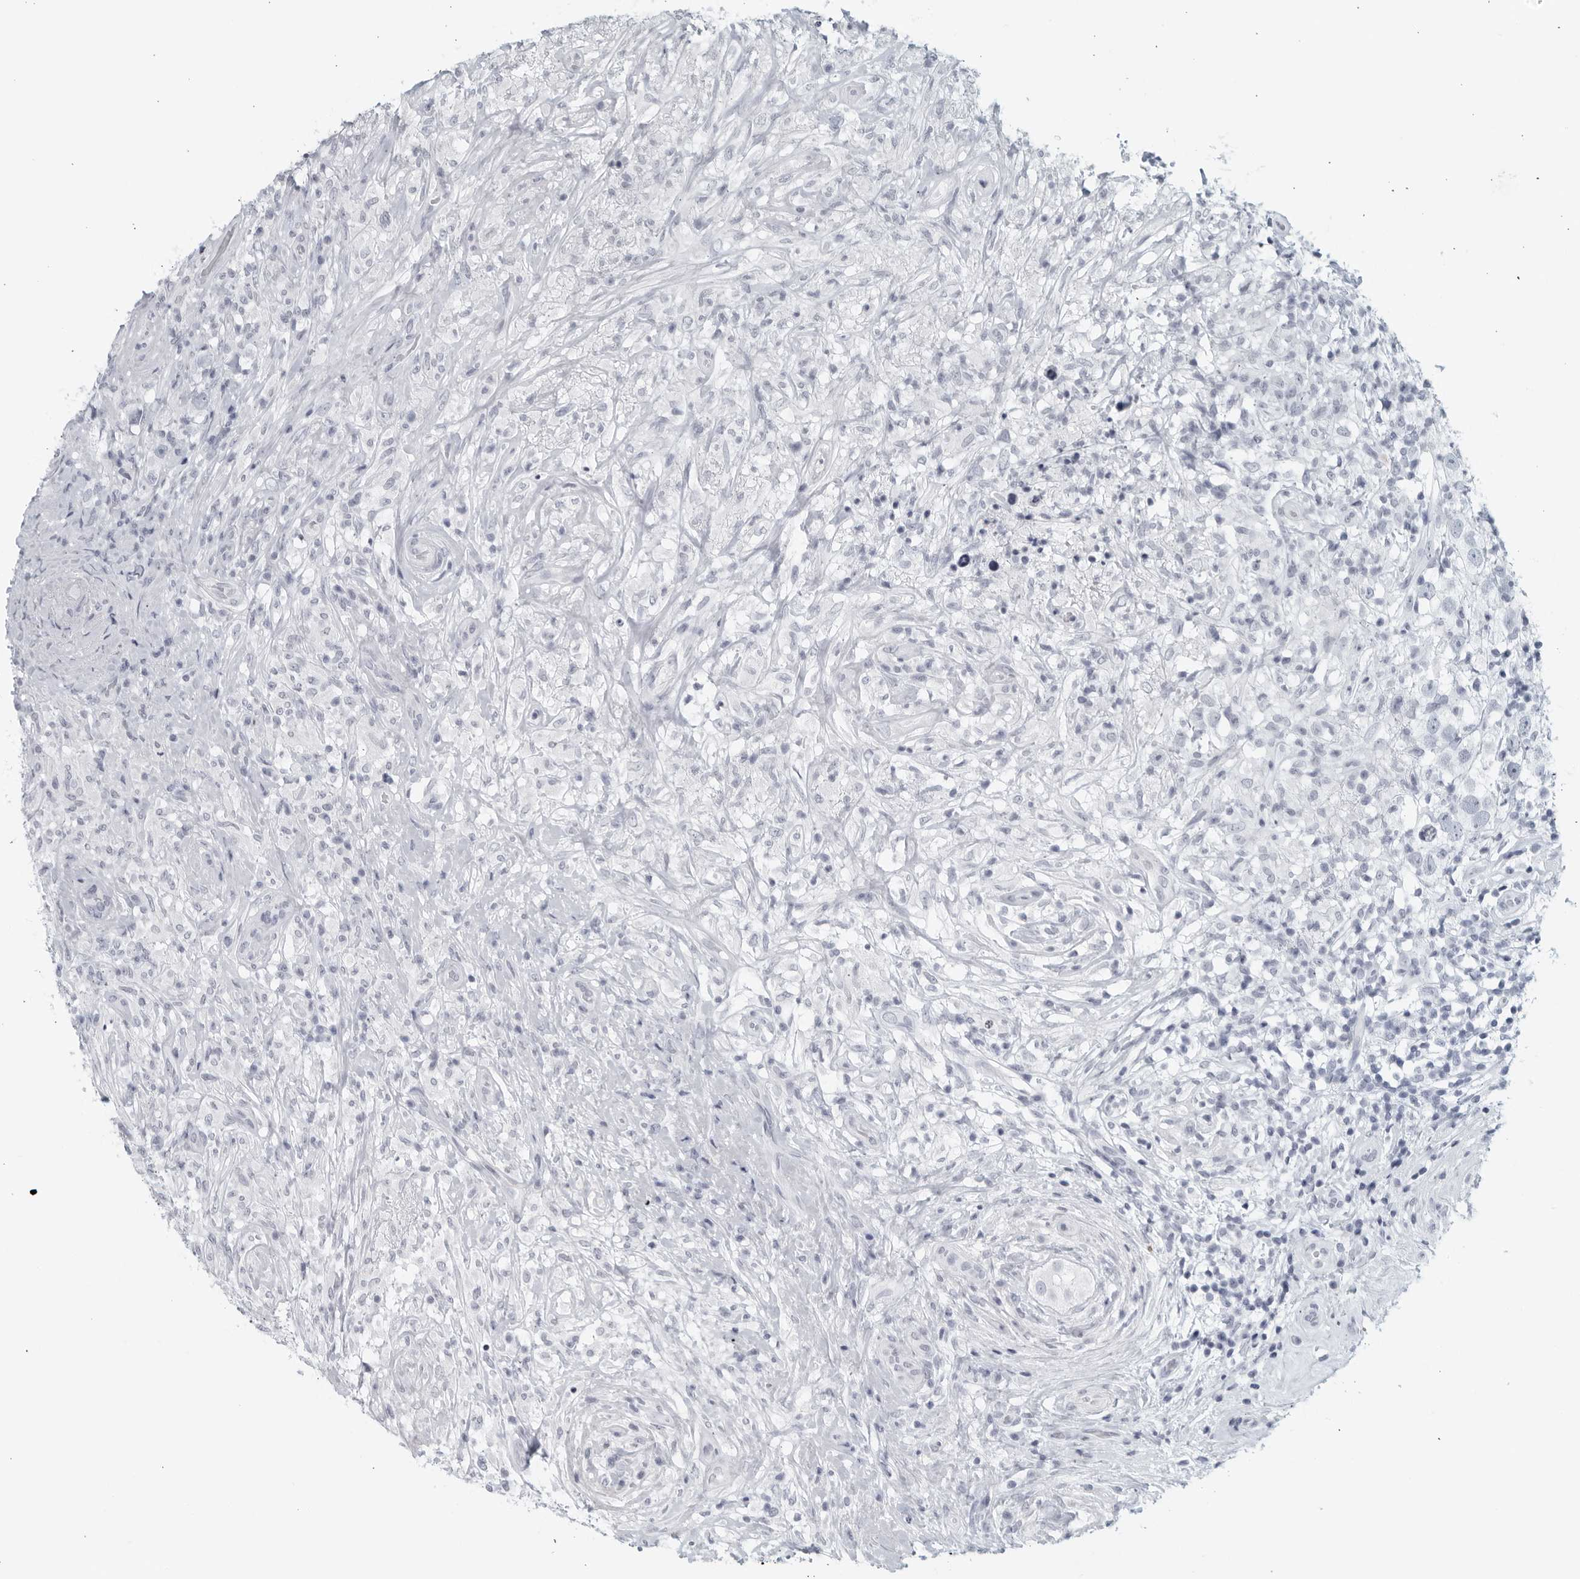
{"staining": {"intensity": "negative", "quantity": "none", "location": "none"}, "tissue": "testis cancer", "cell_type": "Tumor cells", "image_type": "cancer", "snomed": [{"axis": "morphology", "description": "Seminoma, NOS"}, {"axis": "topography", "description": "Testis"}], "caption": "Immunohistochemical staining of human testis cancer (seminoma) demonstrates no significant expression in tumor cells.", "gene": "KLK7", "patient": {"sex": "male", "age": 49}}